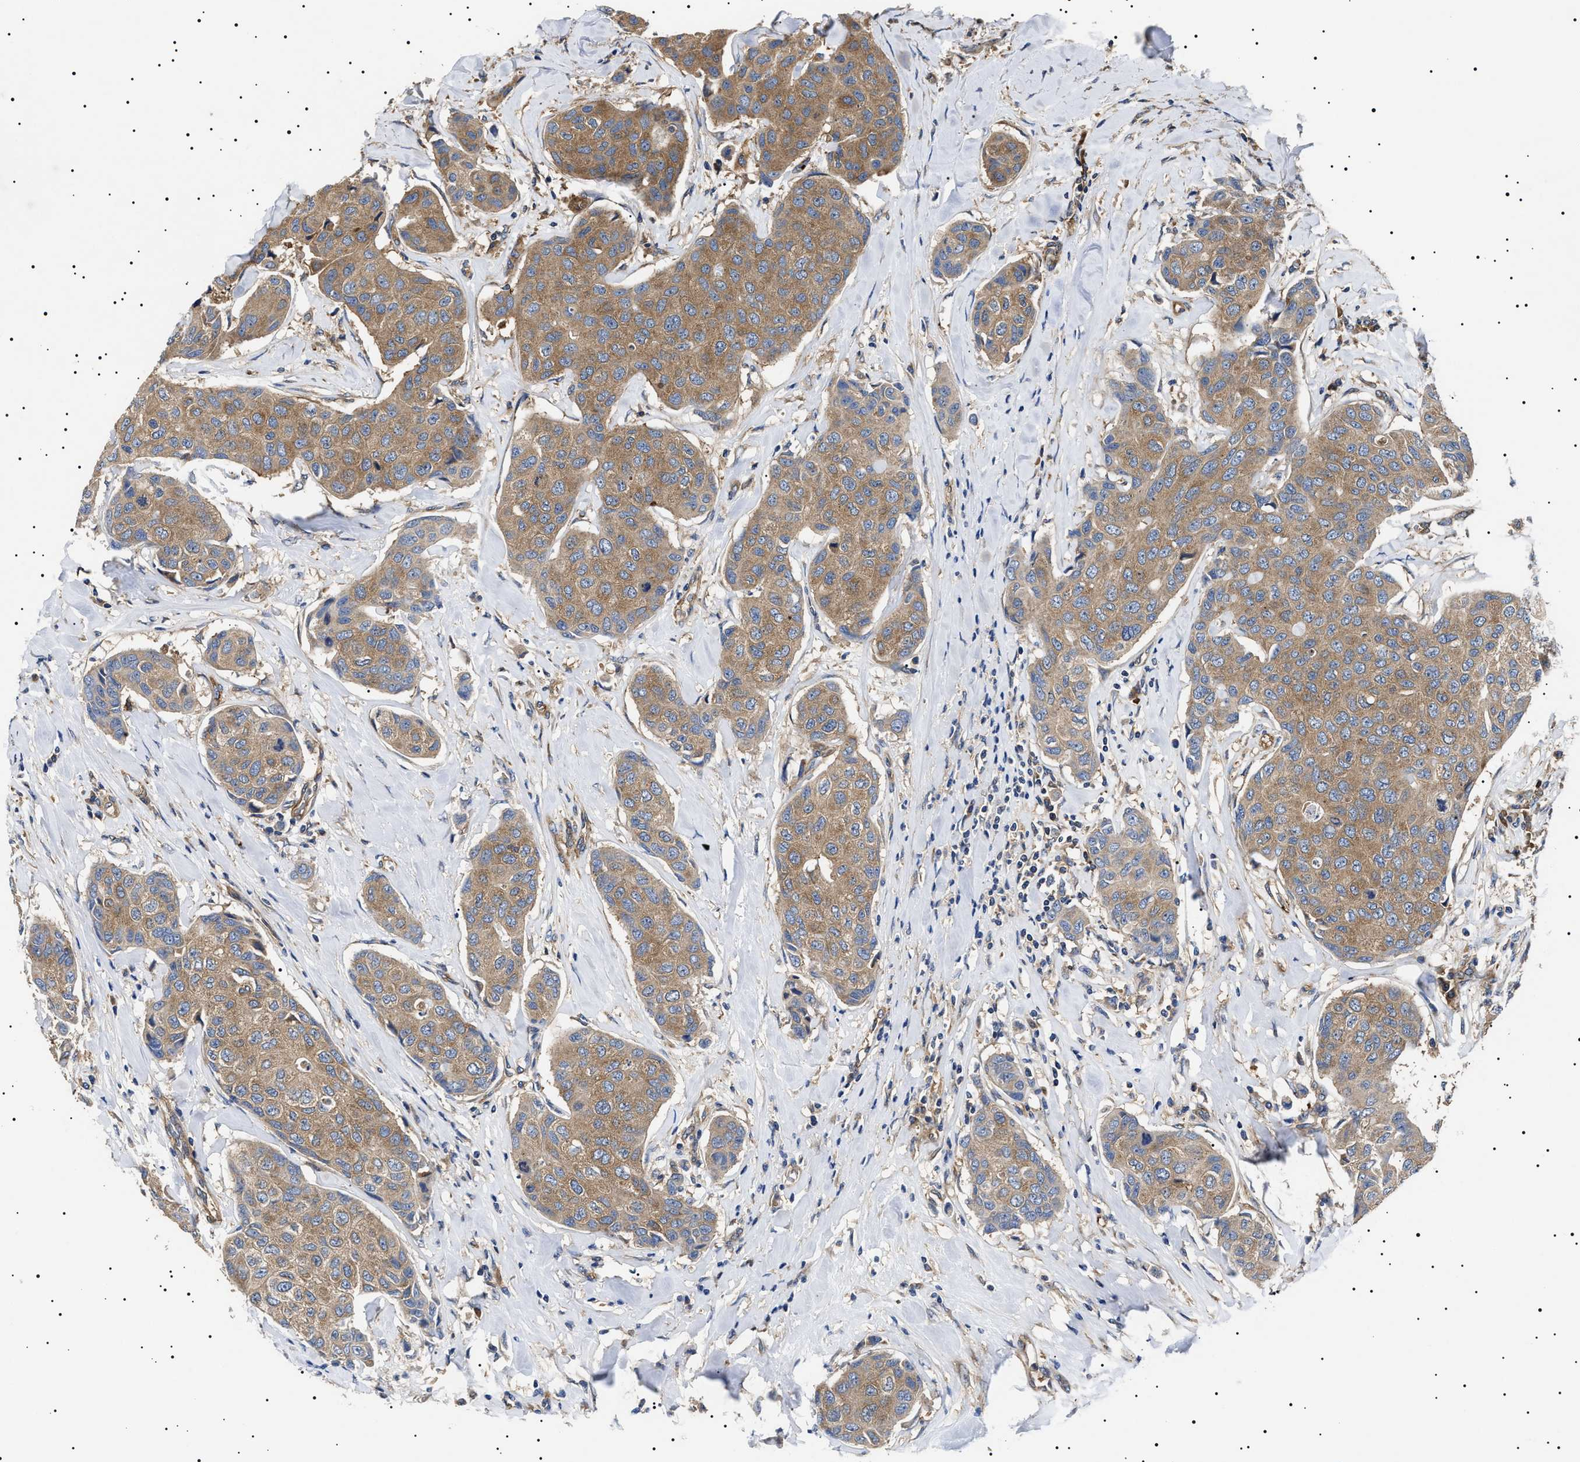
{"staining": {"intensity": "moderate", "quantity": ">75%", "location": "cytoplasmic/membranous"}, "tissue": "breast cancer", "cell_type": "Tumor cells", "image_type": "cancer", "snomed": [{"axis": "morphology", "description": "Duct carcinoma"}, {"axis": "topography", "description": "Breast"}], "caption": "Breast intraductal carcinoma stained with a protein marker shows moderate staining in tumor cells.", "gene": "TPP2", "patient": {"sex": "female", "age": 80}}